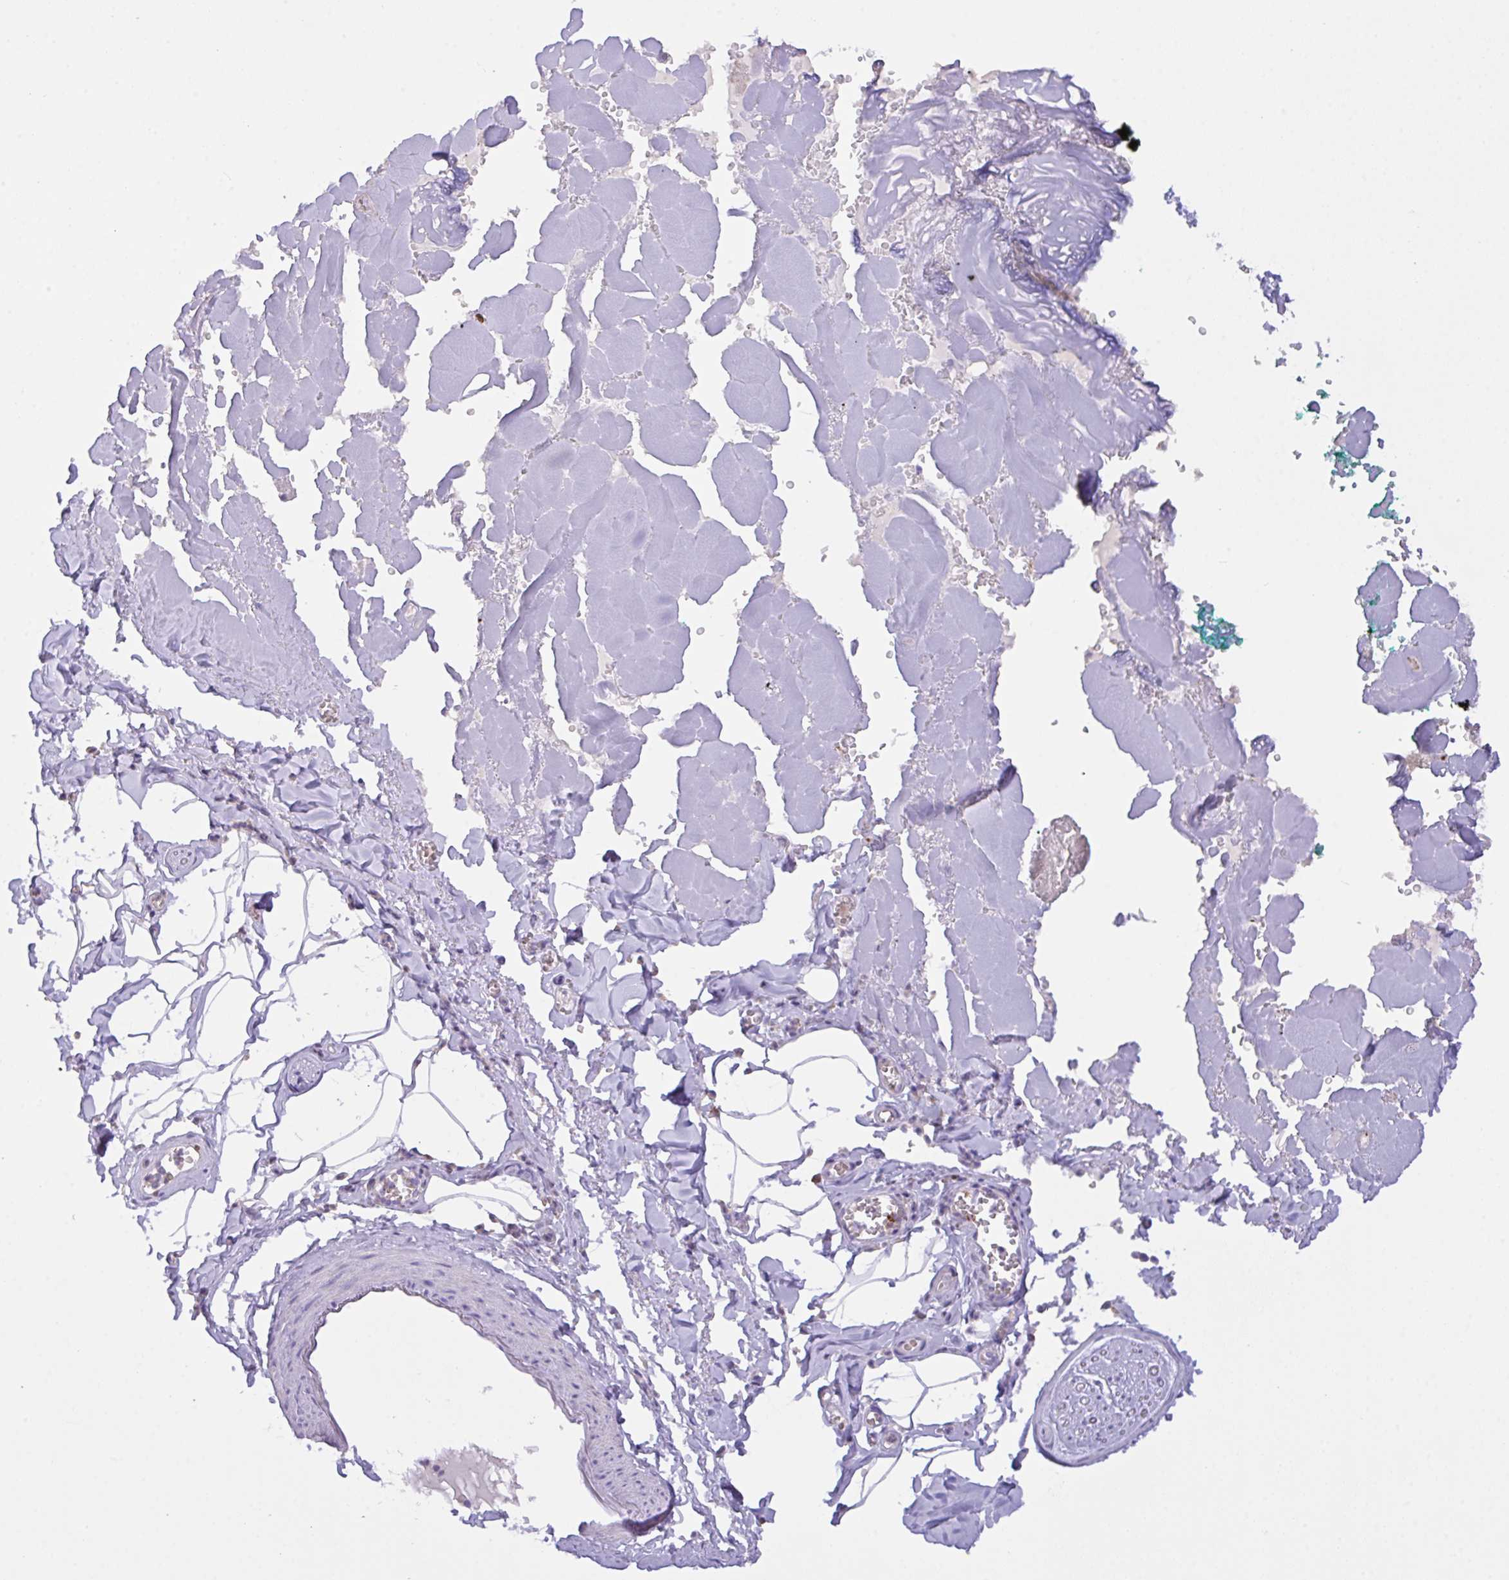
{"staining": {"intensity": "negative", "quantity": "none", "location": "none"}, "tissue": "adipose tissue", "cell_type": "Adipocytes", "image_type": "normal", "snomed": [{"axis": "morphology", "description": "Normal tissue, NOS"}, {"axis": "topography", "description": "Vulva"}, {"axis": "topography", "description": "Peripheral nerve tissue"}], "caption": "The histopathology image demonstrates no staining of adipocytes in unremarkable adipose tissue.", "gene": "CST11", "patient": {"sex": "female", "age": 66}}